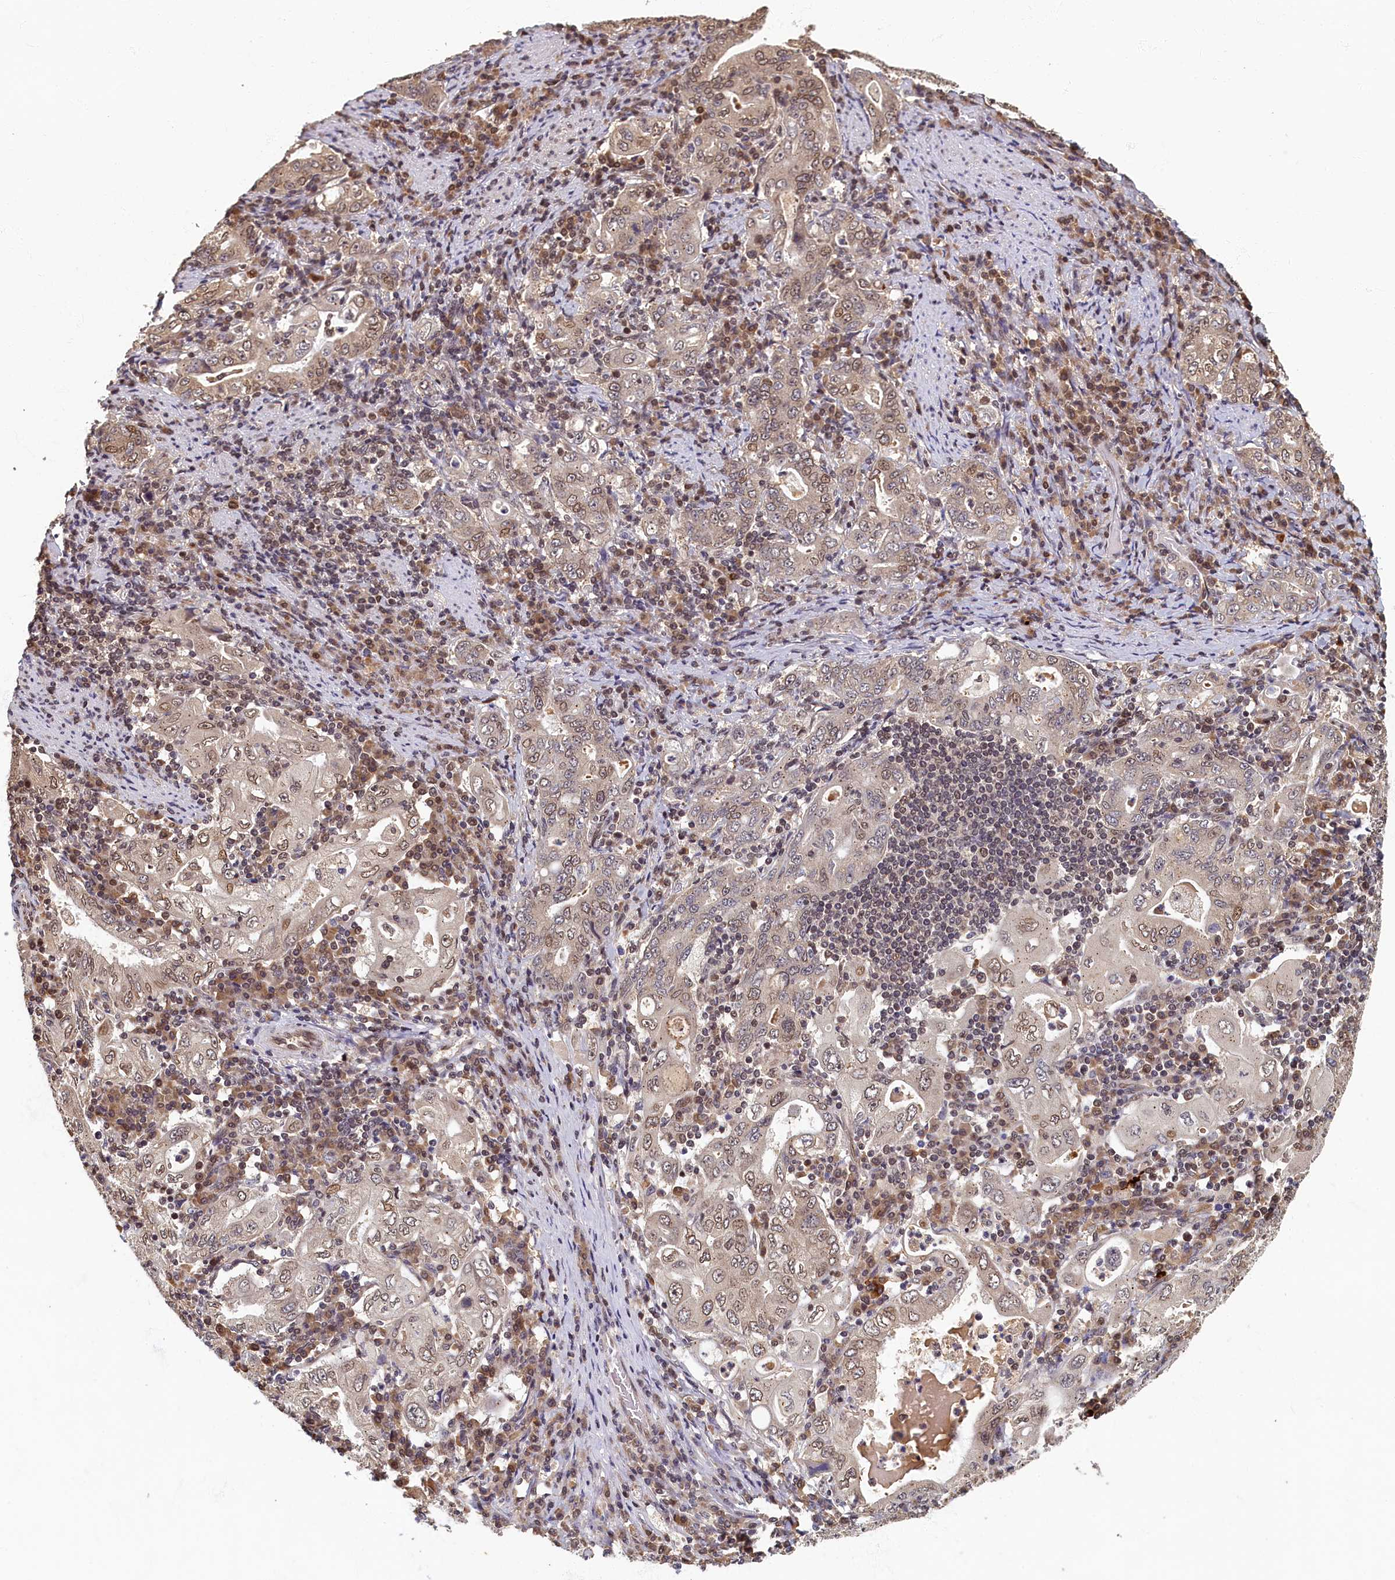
{"staining": {"intensity": "weak", "quantity": "25%-75%", "location": "cytoplasmic/membranous,nuclear"}, "tissue": "stomach cancer", "cell_type": "Tumor cells", "image_type": "cancer", "snomed": [{"axis": "morphology", "description": "Normal tissue, NOS"}, {"axis": "morphology", "description": "Adenocarcinoma, NOS"}, {"axis": "topography", "description": "Esophagus"}, {"axis": "topography", "description": "Stomach, upper"}, {"axis": "topography", "description": "Peripheral nerve tissue"}], "caption": "Immunohistochemical staining of human stomach cancer (adenocarcinoma) exhibits weak cytoplasmic/membranous and nuclear protein staining in approximately 25%-75% of tumor cells.", "gene": "CKAP2L", "patient": {"sex": "male", "age": 62}}